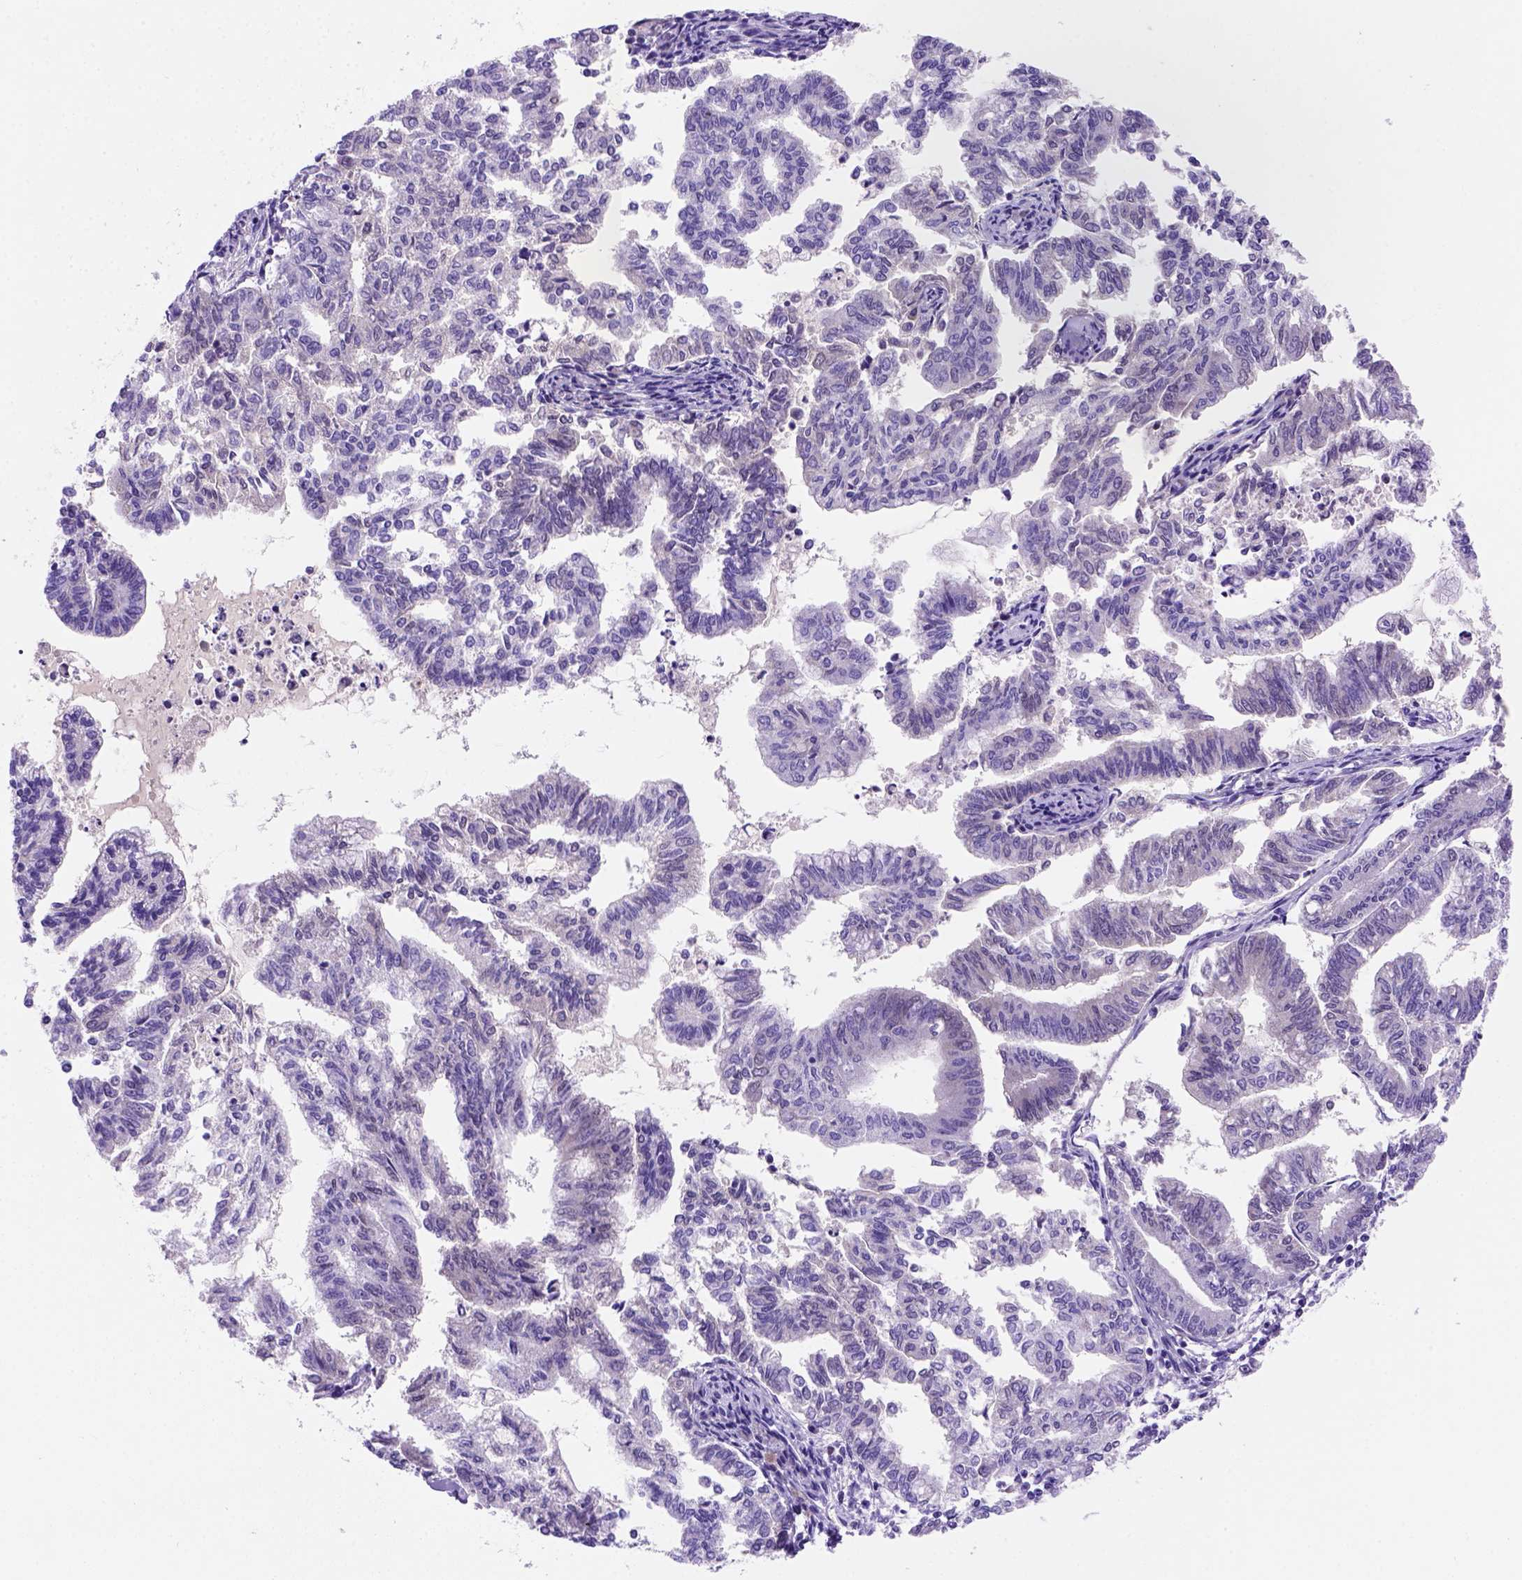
{"staining": {"intensity": "negative", "quantity": "none", "location": "none"}, "tissue": "endometrial cancer", "cell_type": "Tumor cells", "image_type": "cancer", "snomed": [{"axis": "morphology", "description": "Adenocarcinoma, NOS"}, {"axis": "topography", "description": "Endometrium"}], "caption": "The photomicrograph exhibits no staining of tumor cells in endometrial cancer (adenocarcinoma).", "gene": "FAM81B", "patient": {"sex": "female", "age": 79}}